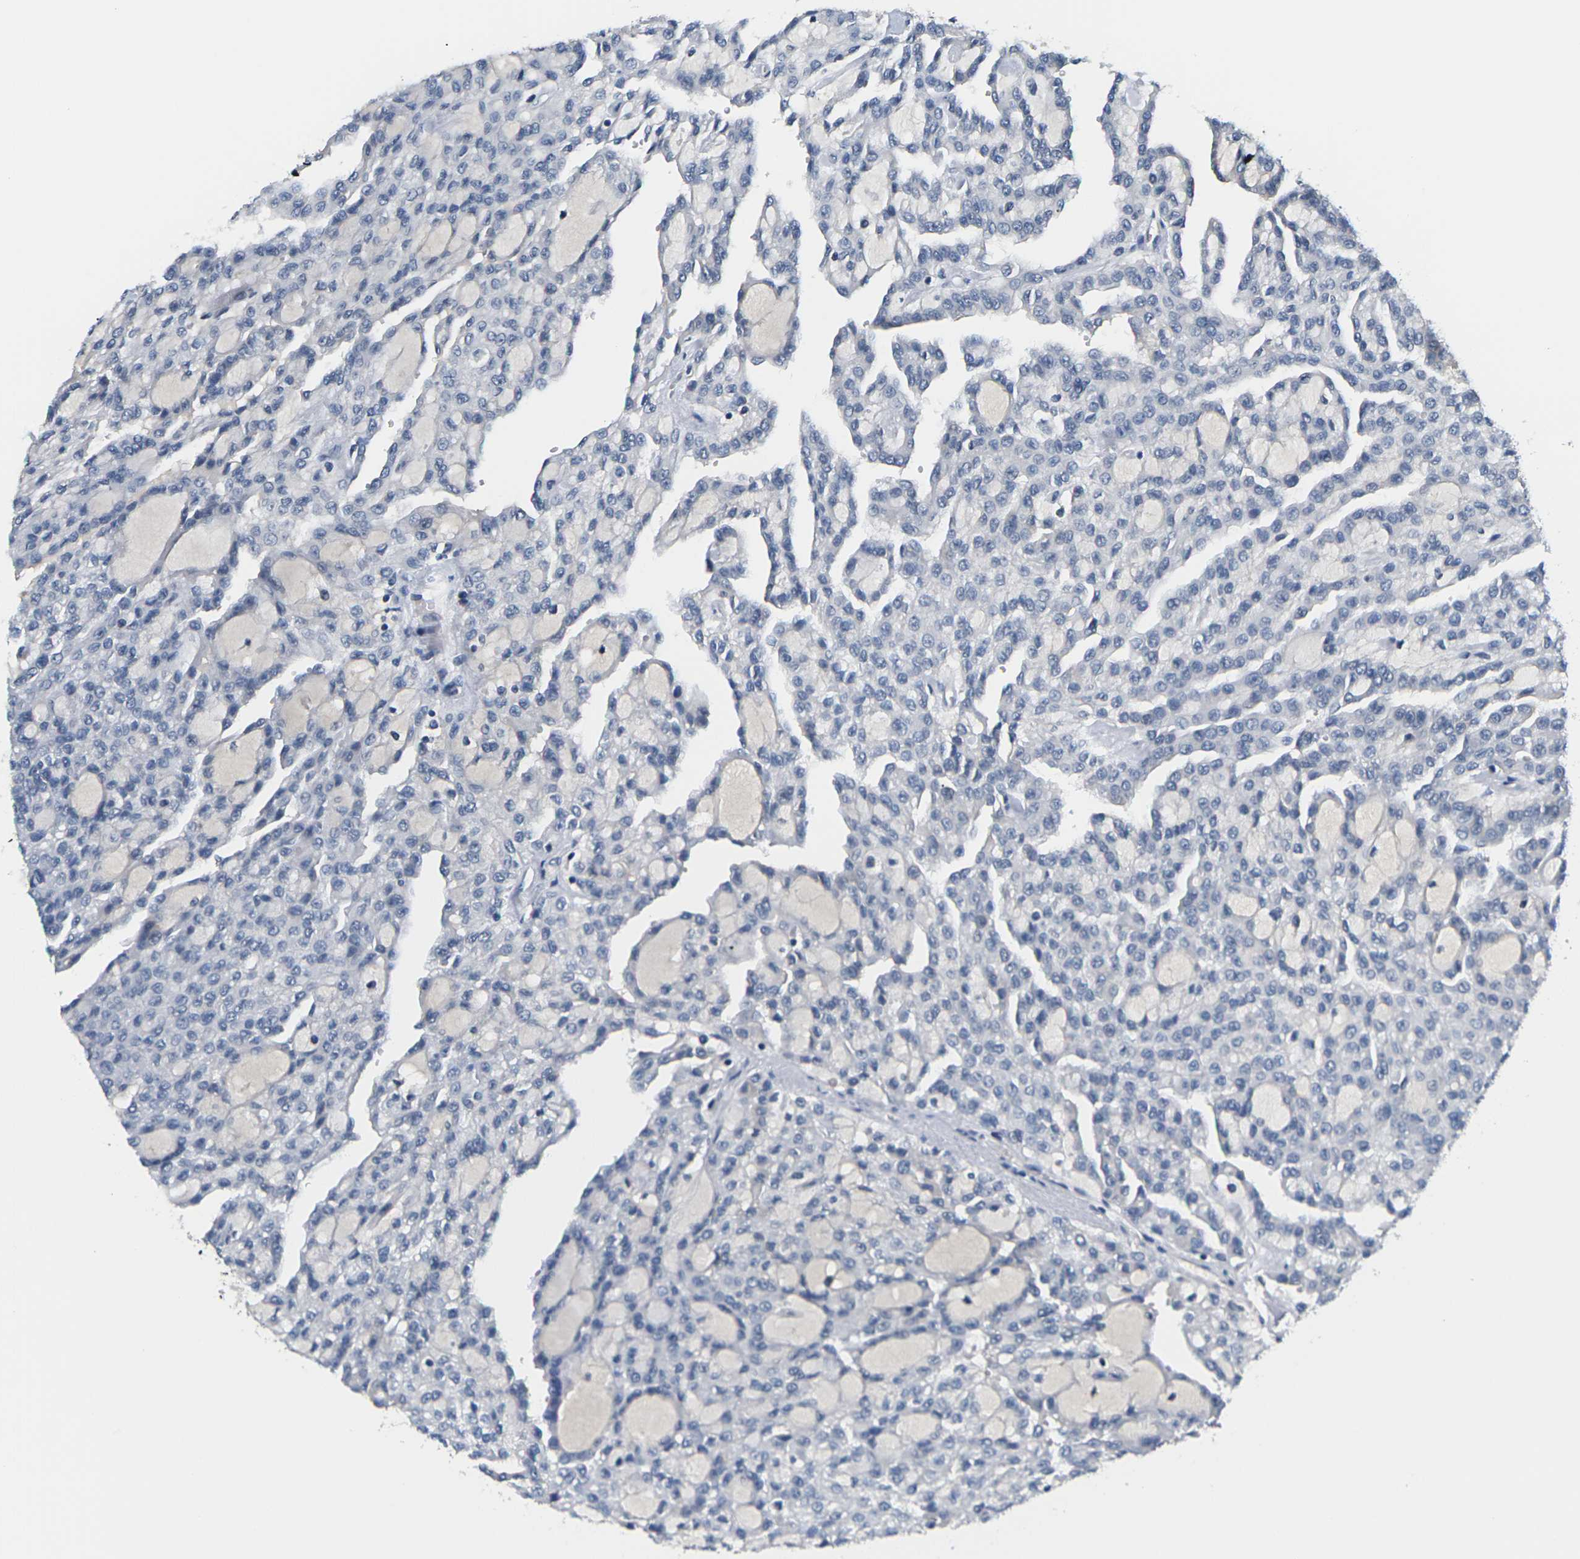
{"staining": {"intensity": "negative", "quantity": "none", "location": "none"}, "tissue": "renal cancer", "cell_type": "Tumor cells", "image_type": "cancer", "snomed": [{"axis": "morphology", "description": "Adenocarcinoma, NOS"}, {"axis": "topography", "description": "Kidney"}], "caption": "This is an immunohistochemistry (IHC) image of renal cancer (adenocarcinoma). There is no expression in tumor cells.", "gene": "PKP2", "patient": {"sex": "male", "age": 63}}